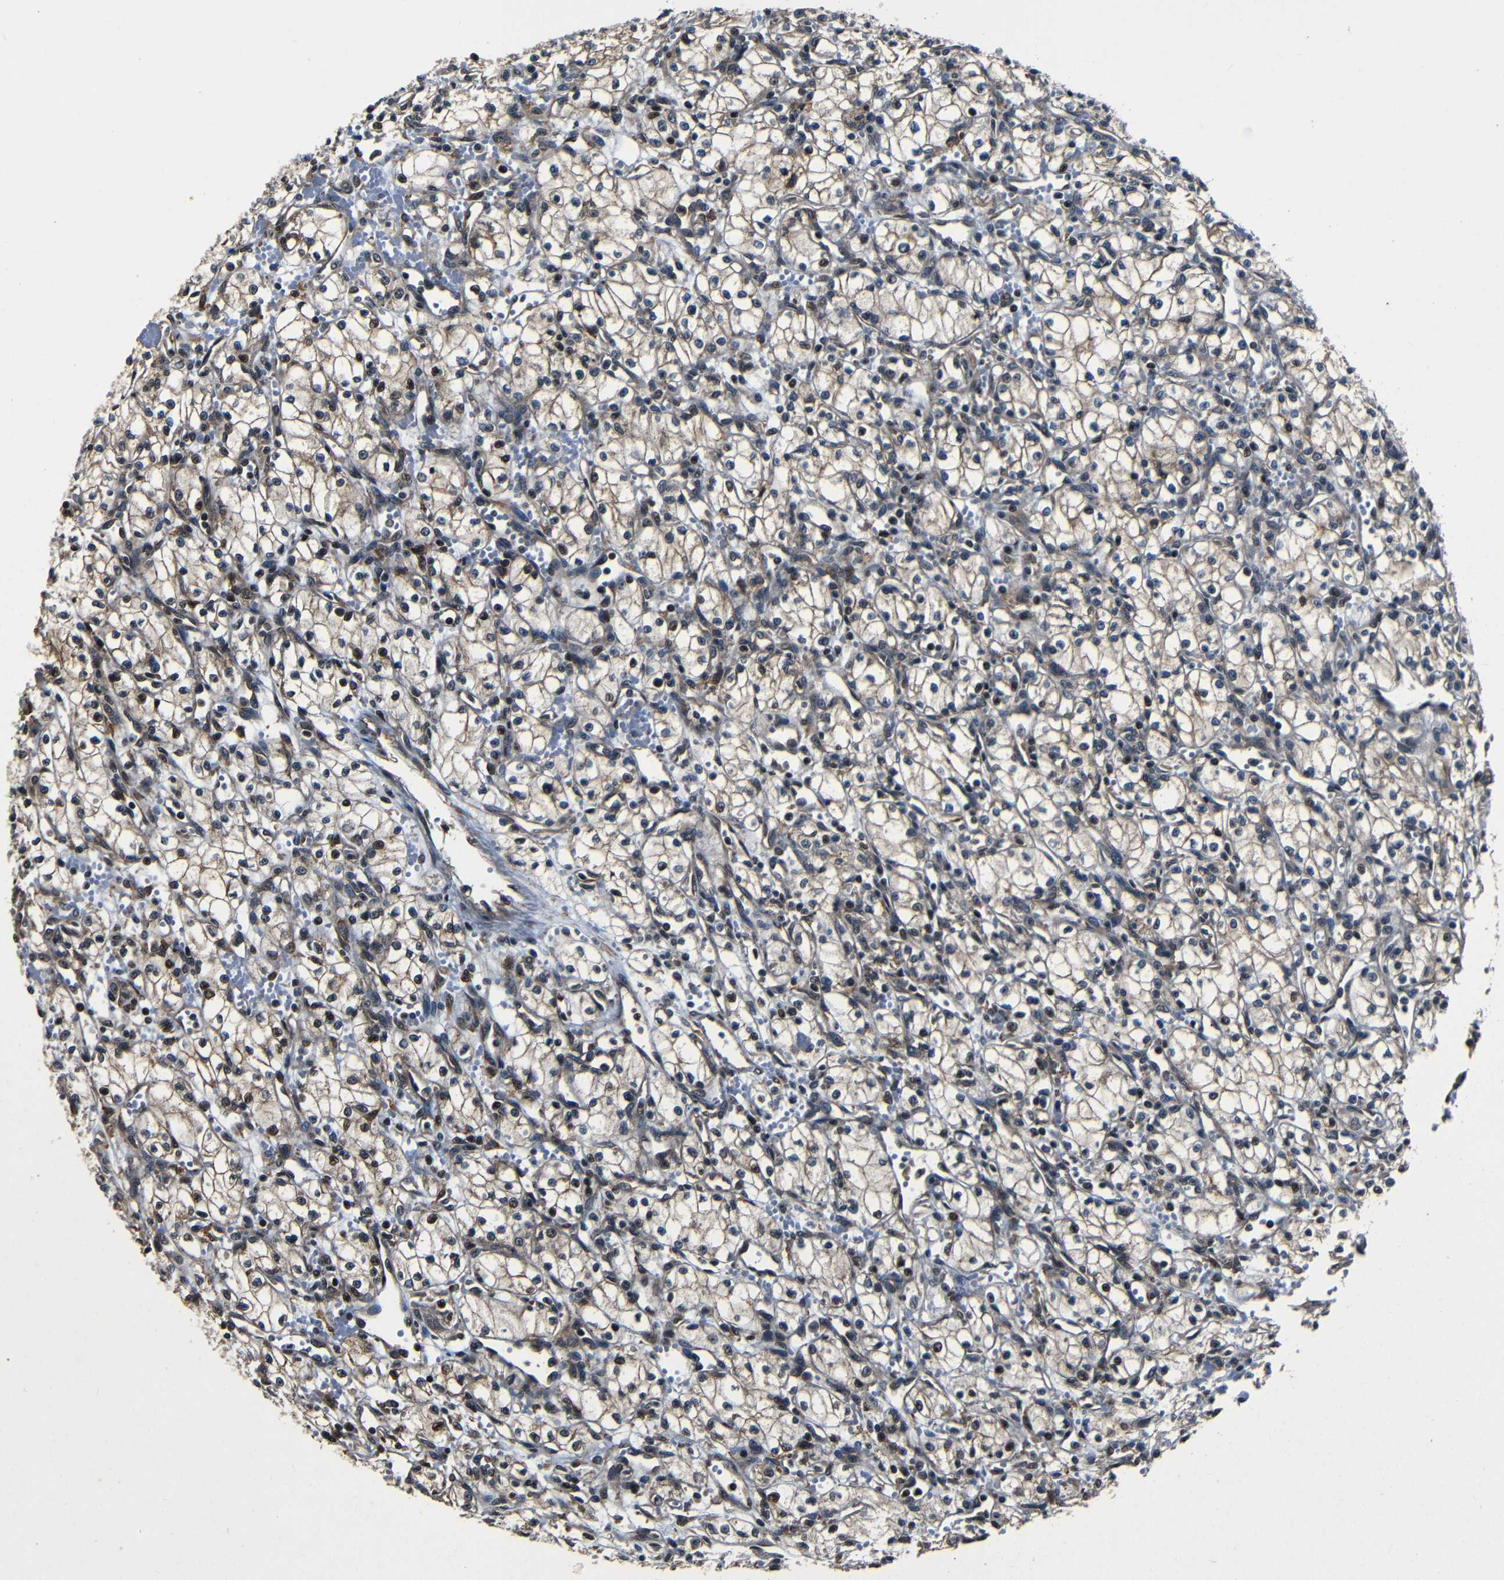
{"staining": {"intensity": "weak", "quantity": ">75%", "location": "cytoplasmic/membranous"}, "tissue": "renal cancer", "cell_type": "Tumor cells", "image_type": "cancer", "snomed": [{"axis": "morphology", "description": "Normal tissue, NOS"}, {"axis": "morphology", "description": "Adenocarcinoma, NOS"}, {"axis": "topography", "description": "Kidney"}], "caption": "IHC photomicrograph of human adenocarcinoma (renal) stained for a protein (brown), which demonstrates low levels of weak cytoplasmic/membranous staining in about >75% of tumor cells.", "gene": "NCBP3", "patient": {"sex": "male", "age": 59}}